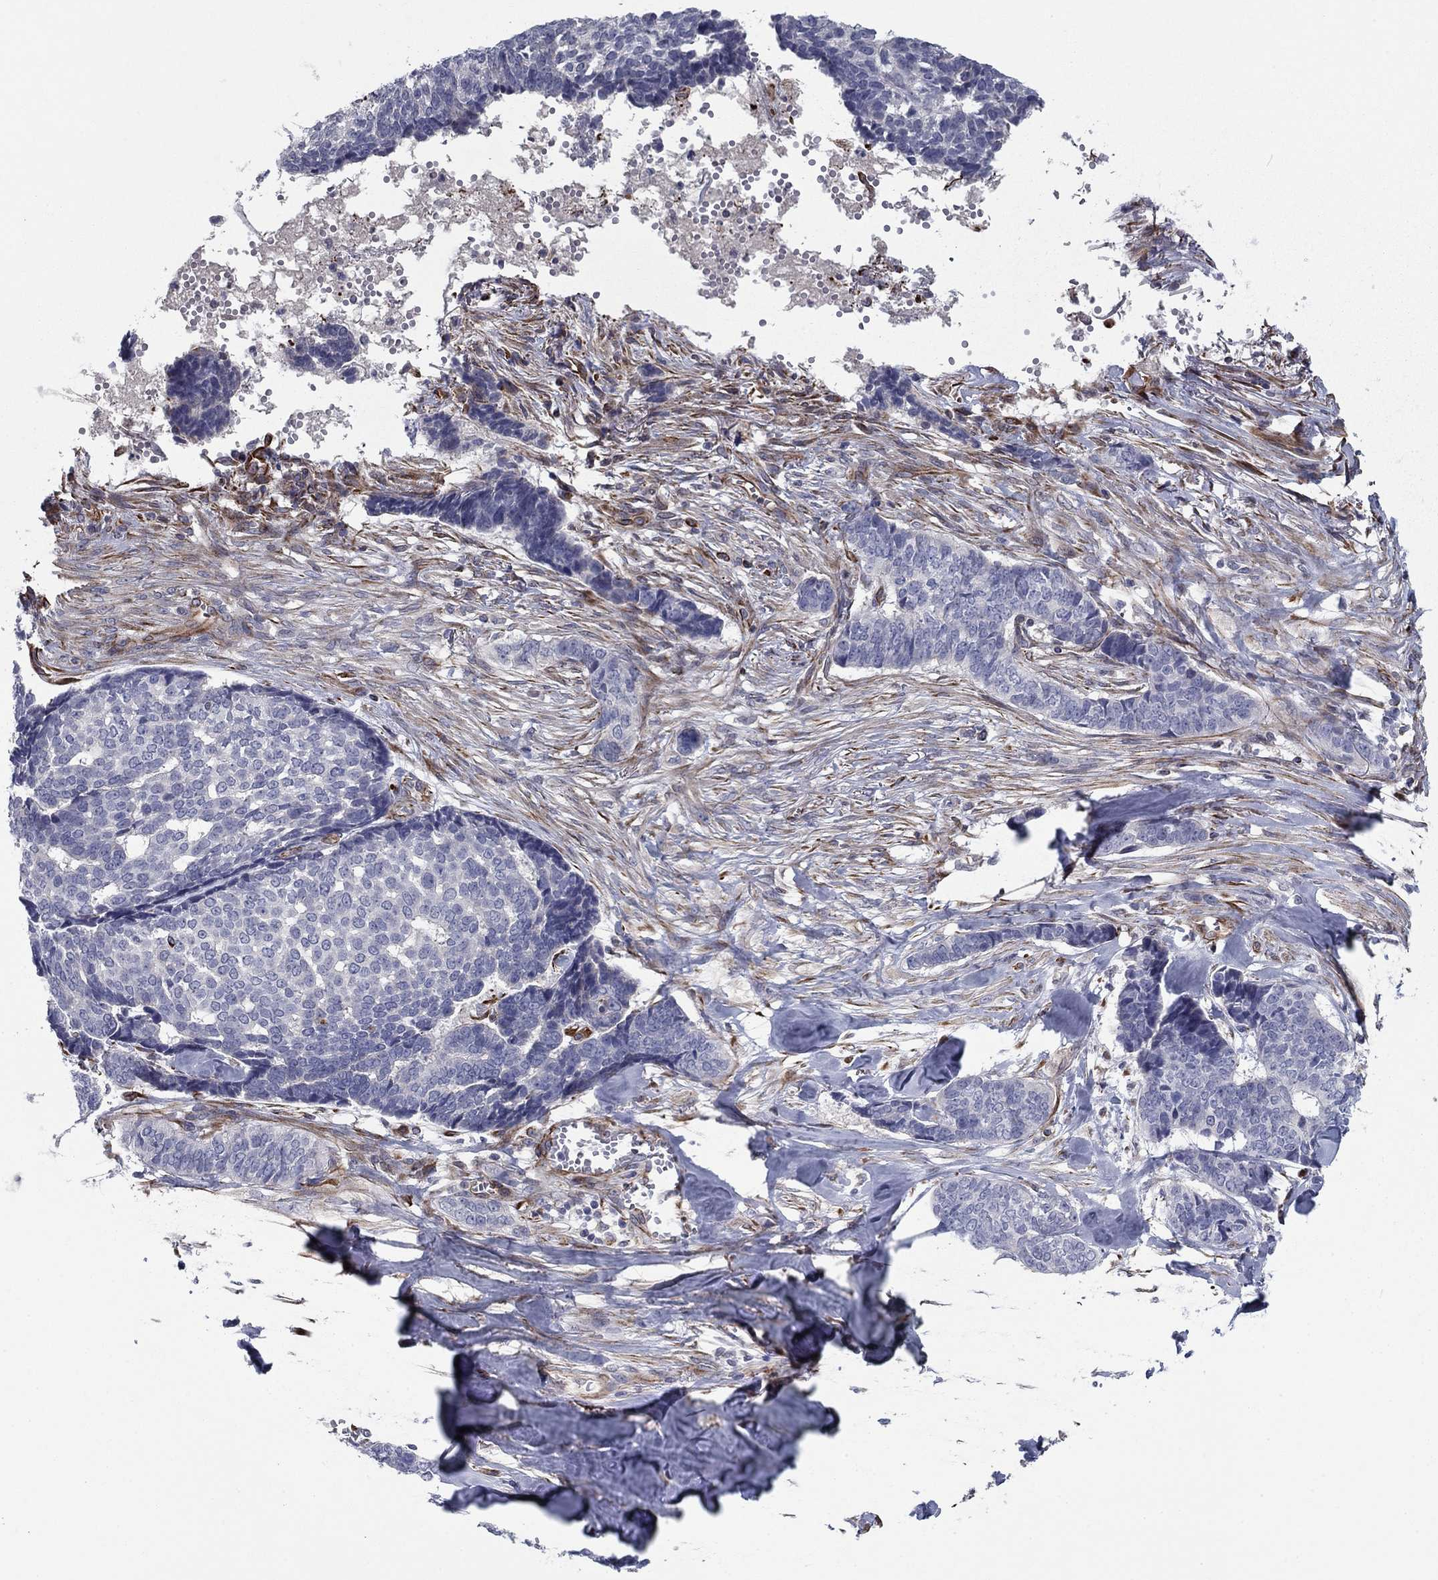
{"staining": {"intensity": "negative", "quantity": "none", "location": "none"}, "tissue": "skin cancer", "cell_type": "Tumor cells", "image_type": "cancer", "snomed": [{"axis": "morphology", "description": "Basal cell carcinoma"}, {"axis": "topography", "description": "Skin"}], "caption": "Tumor cells are negative for protein expression in human basal cell carcinoma (skin). (Stains: DAB immunohistochemistry (IHC) with hematoxylin counter stain, Microscopy: brightfield microscopy at high magnification).", "gene": "CLSTN1", "patient": {"sex": "male", "age": 86}}